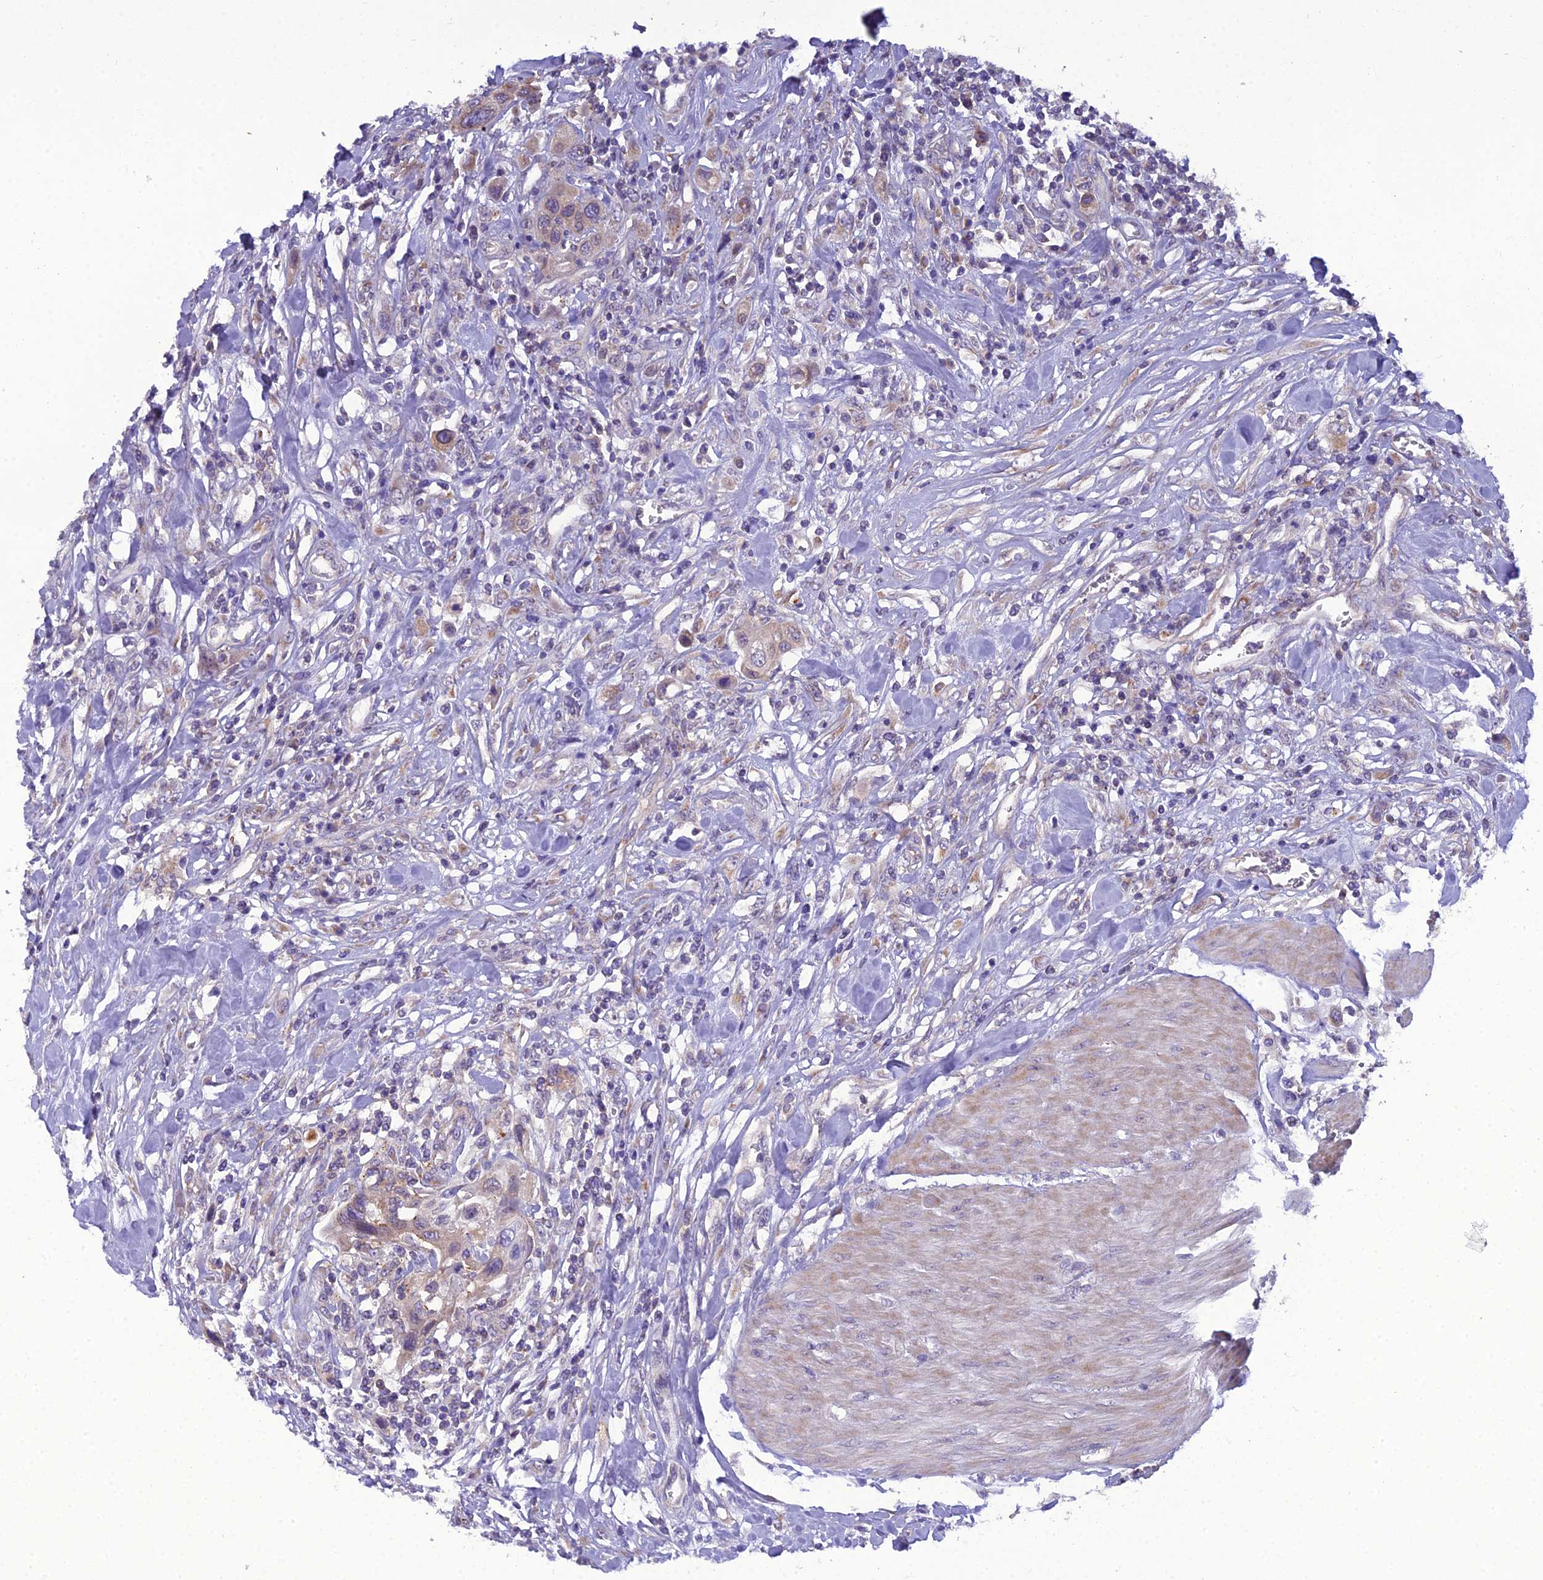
{"staining": {"intensity": "weak", "quantity": "25%-75%", "location": "cytoplasmic/membranous"}, "tissue": "urothelial cancer", "cell_type": "Tumor cells", "image_type": "cancer", "snomed": [{"axis": "morphology", "description": "Urothelial carcinoma, High grade"}, {"axis": "topography", "description": "Urinary bladder"}], "caption": "The micrograph exhibits staining of urothelial cancer, revealing weak cytoplasmic/membranous protein staining (brown color) within tumor cells.", "gene": "GOLPH3", "patient": {"sex": "male", "age": 50}}